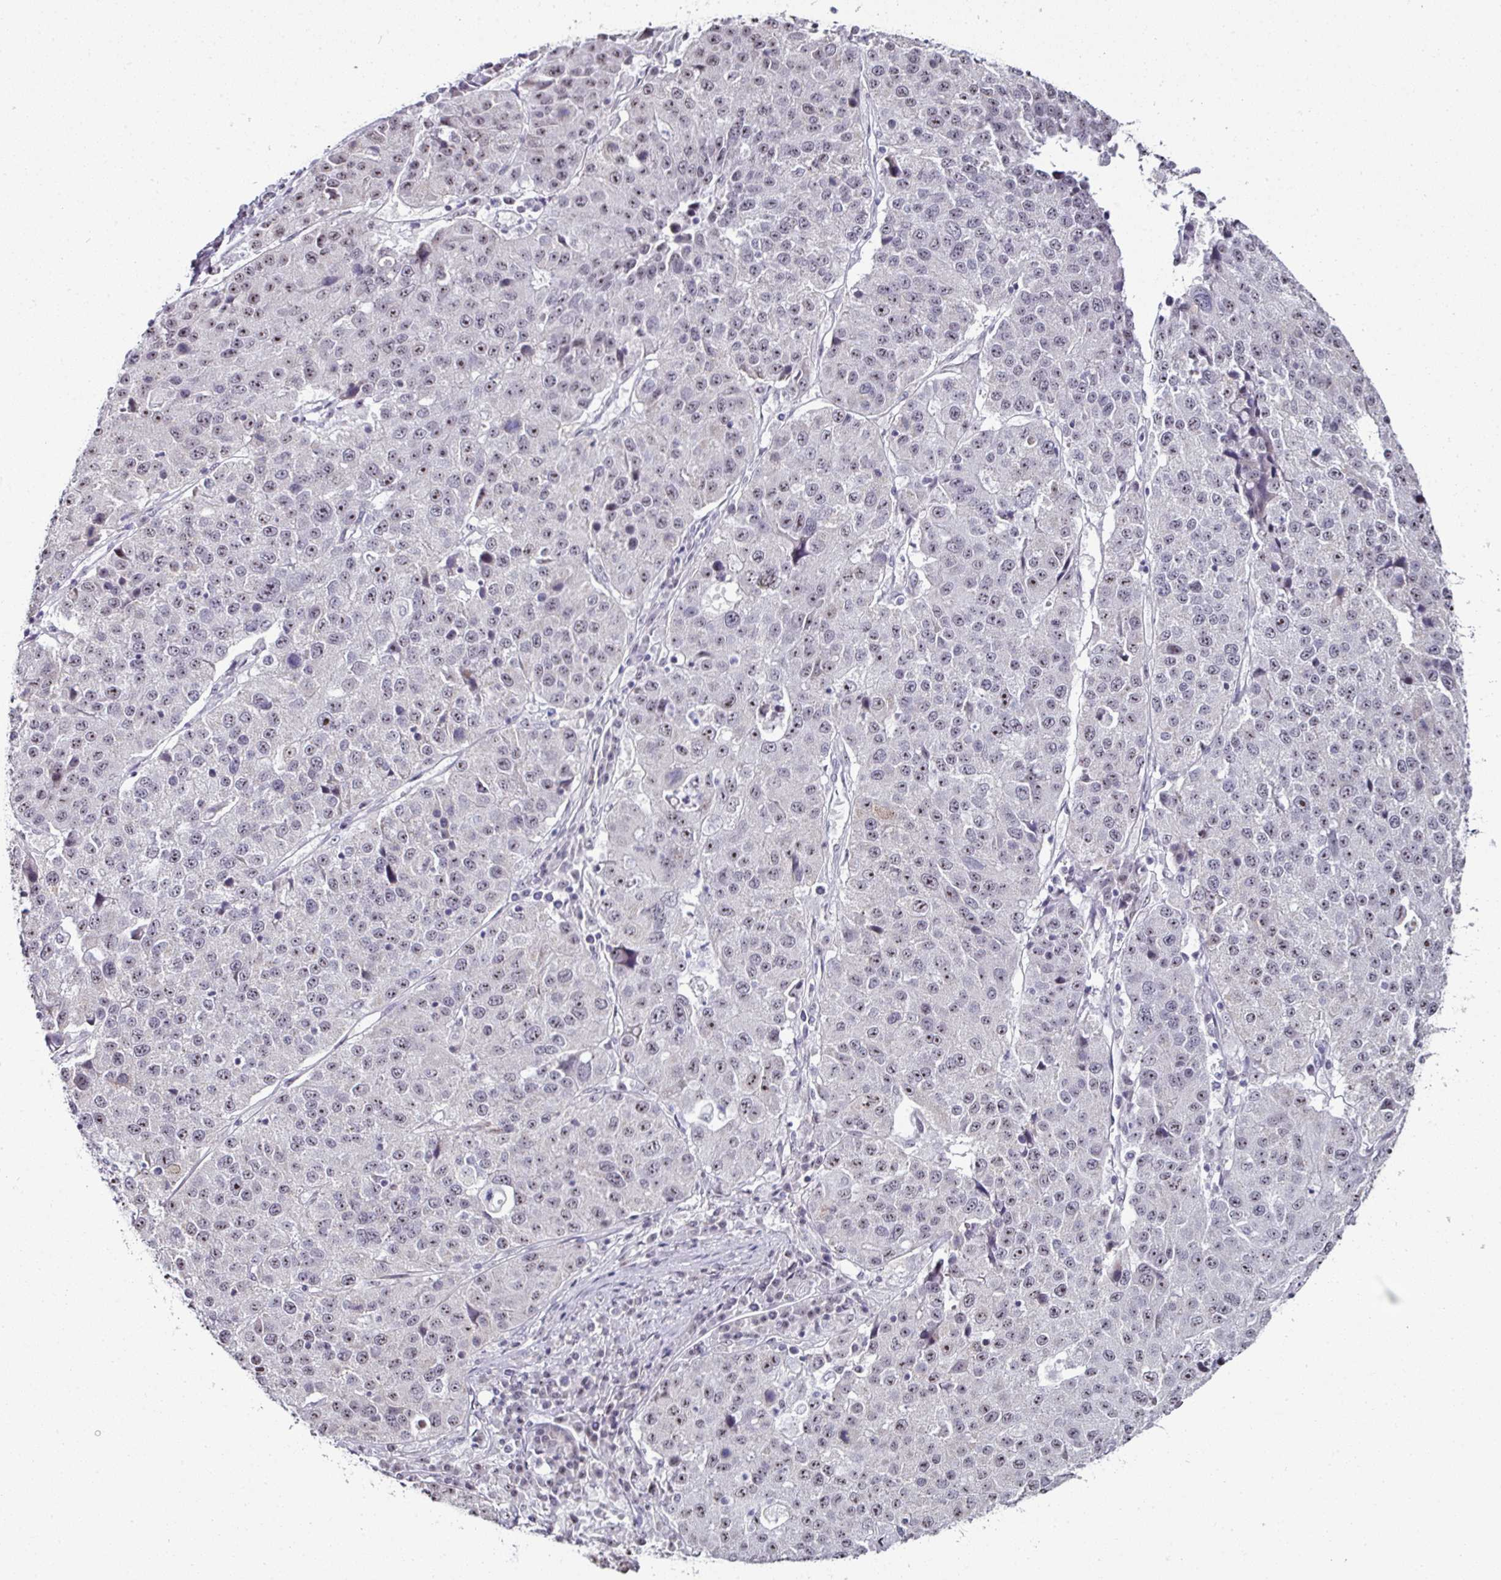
{"staining": {"intensity": "weak", "quantity": "<25%", "location": "nuclear"}, "tissue": "stomach cancer", "cell_type": "Tumor cells", "image_type": "cancer", "snomed": [{"axis": "morphology", "description": "Adenocarcinoma, NOS"}, {"axis": "topography", "description": "Stomach"}], "caption": "The histopathology image exhibits no significant staining in tumor cells of stomach cancer (adenocarcinoma). (Brightfield microscopy of DAB (3,3'-diaminobenzidine) immunohistochemistry (IHC) at high magnification).", "gene": "NACC2", "patient": {"sex": "male", "age": 71}}